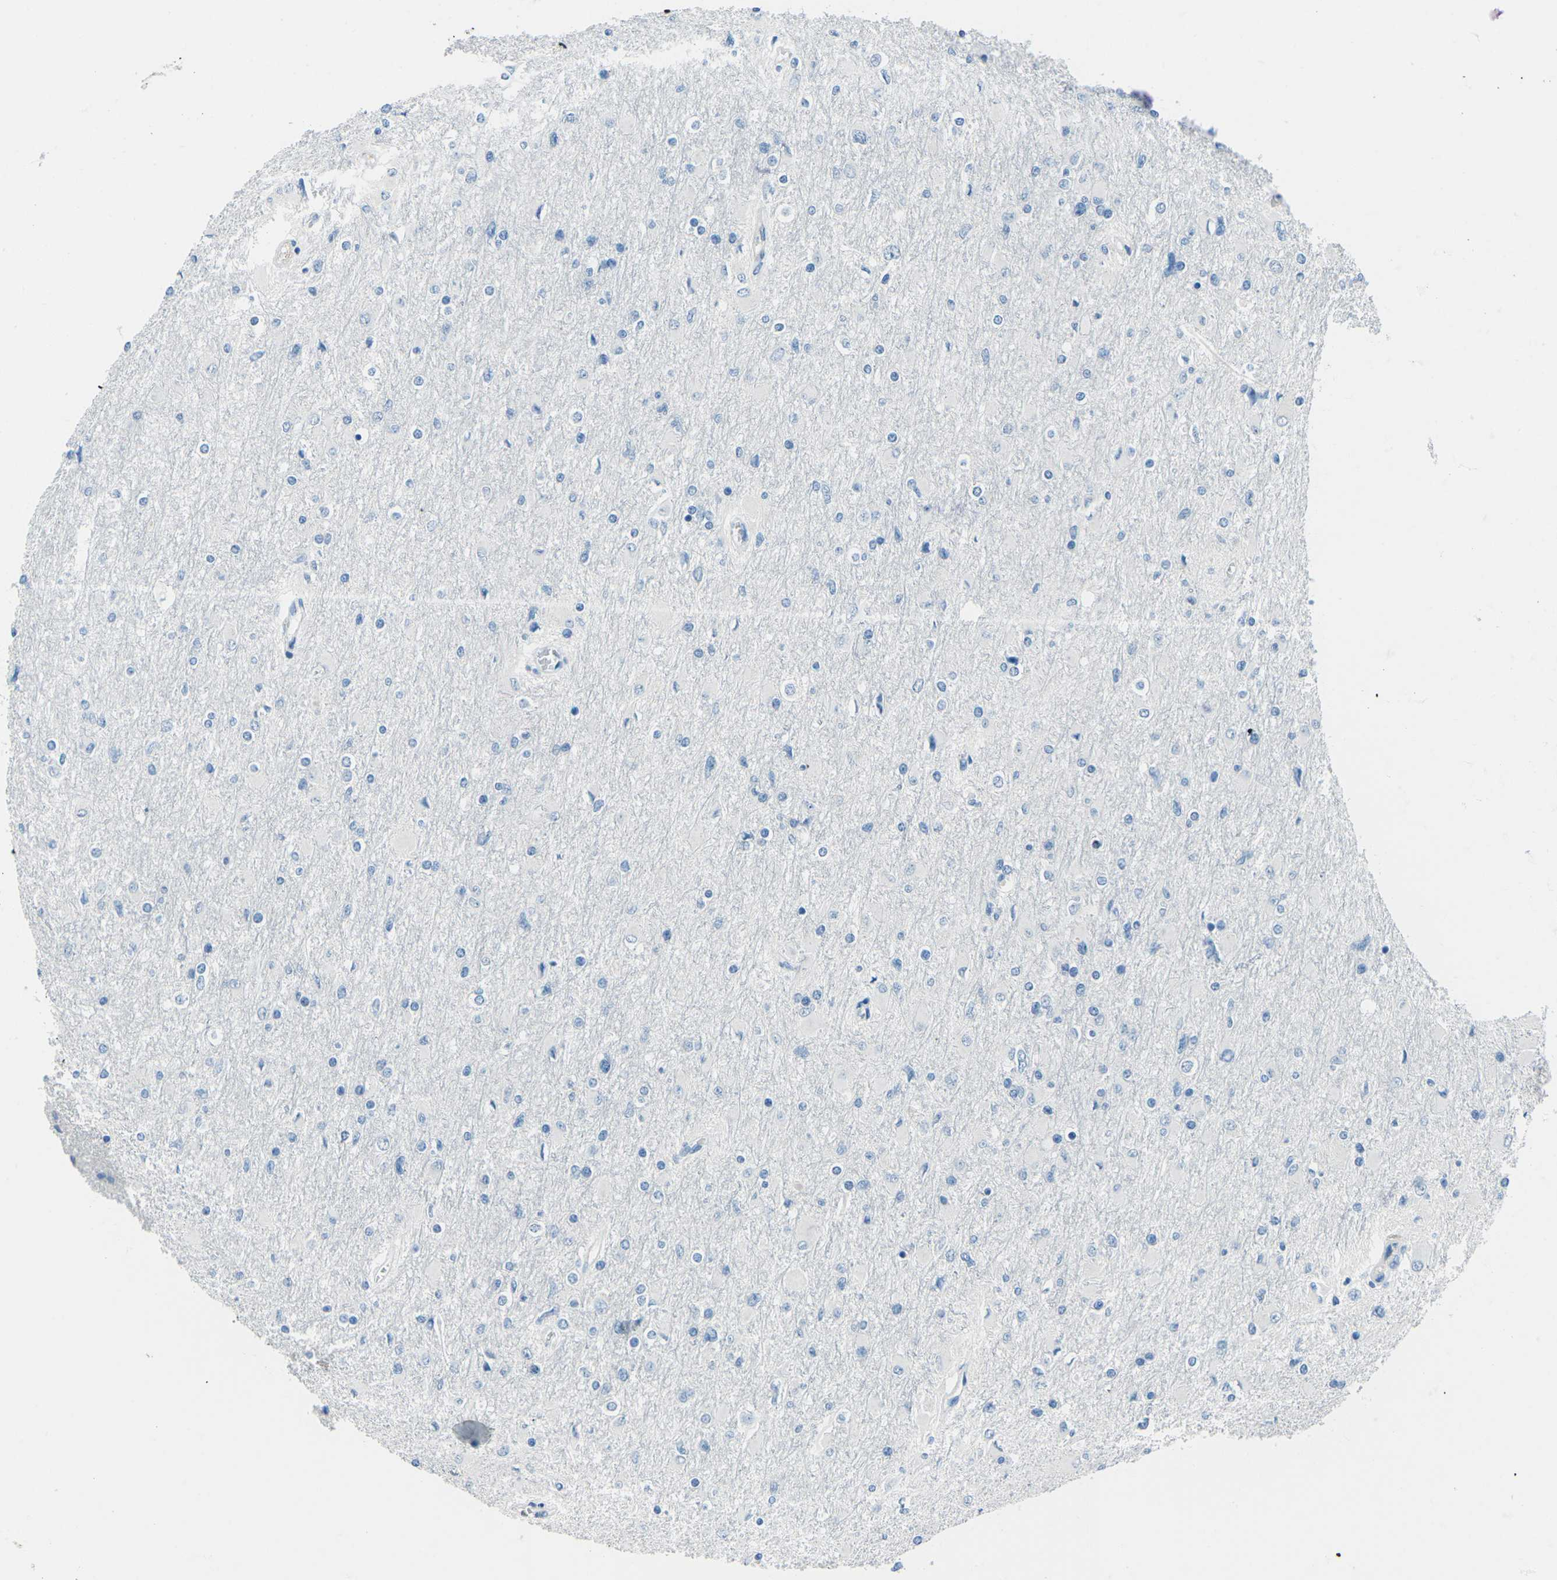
{"staining": {"intensity": "negative", "quantity": "none", "location": "none"}, "tissue": "glioma", "cell_type": "Tumor cells", "image_type": "cancer", "snomed": [{"axis": "morphology", "description": "Glioma, malignant, High grade"}, {"axis": "topography", "description": "Cerebral cortex"}], "caption": "The histopathology image displays no significant positivity in tumor cells of glioma. The staining was performed using DAB (3,3'-diaminobenzidine) to visualize the protein expression in brown, while the nuclei were stained in blue with hematoxylin (Magnification: 20x).", "gene": "FCN1", "patient": {"sex": "female", "age": 36}}